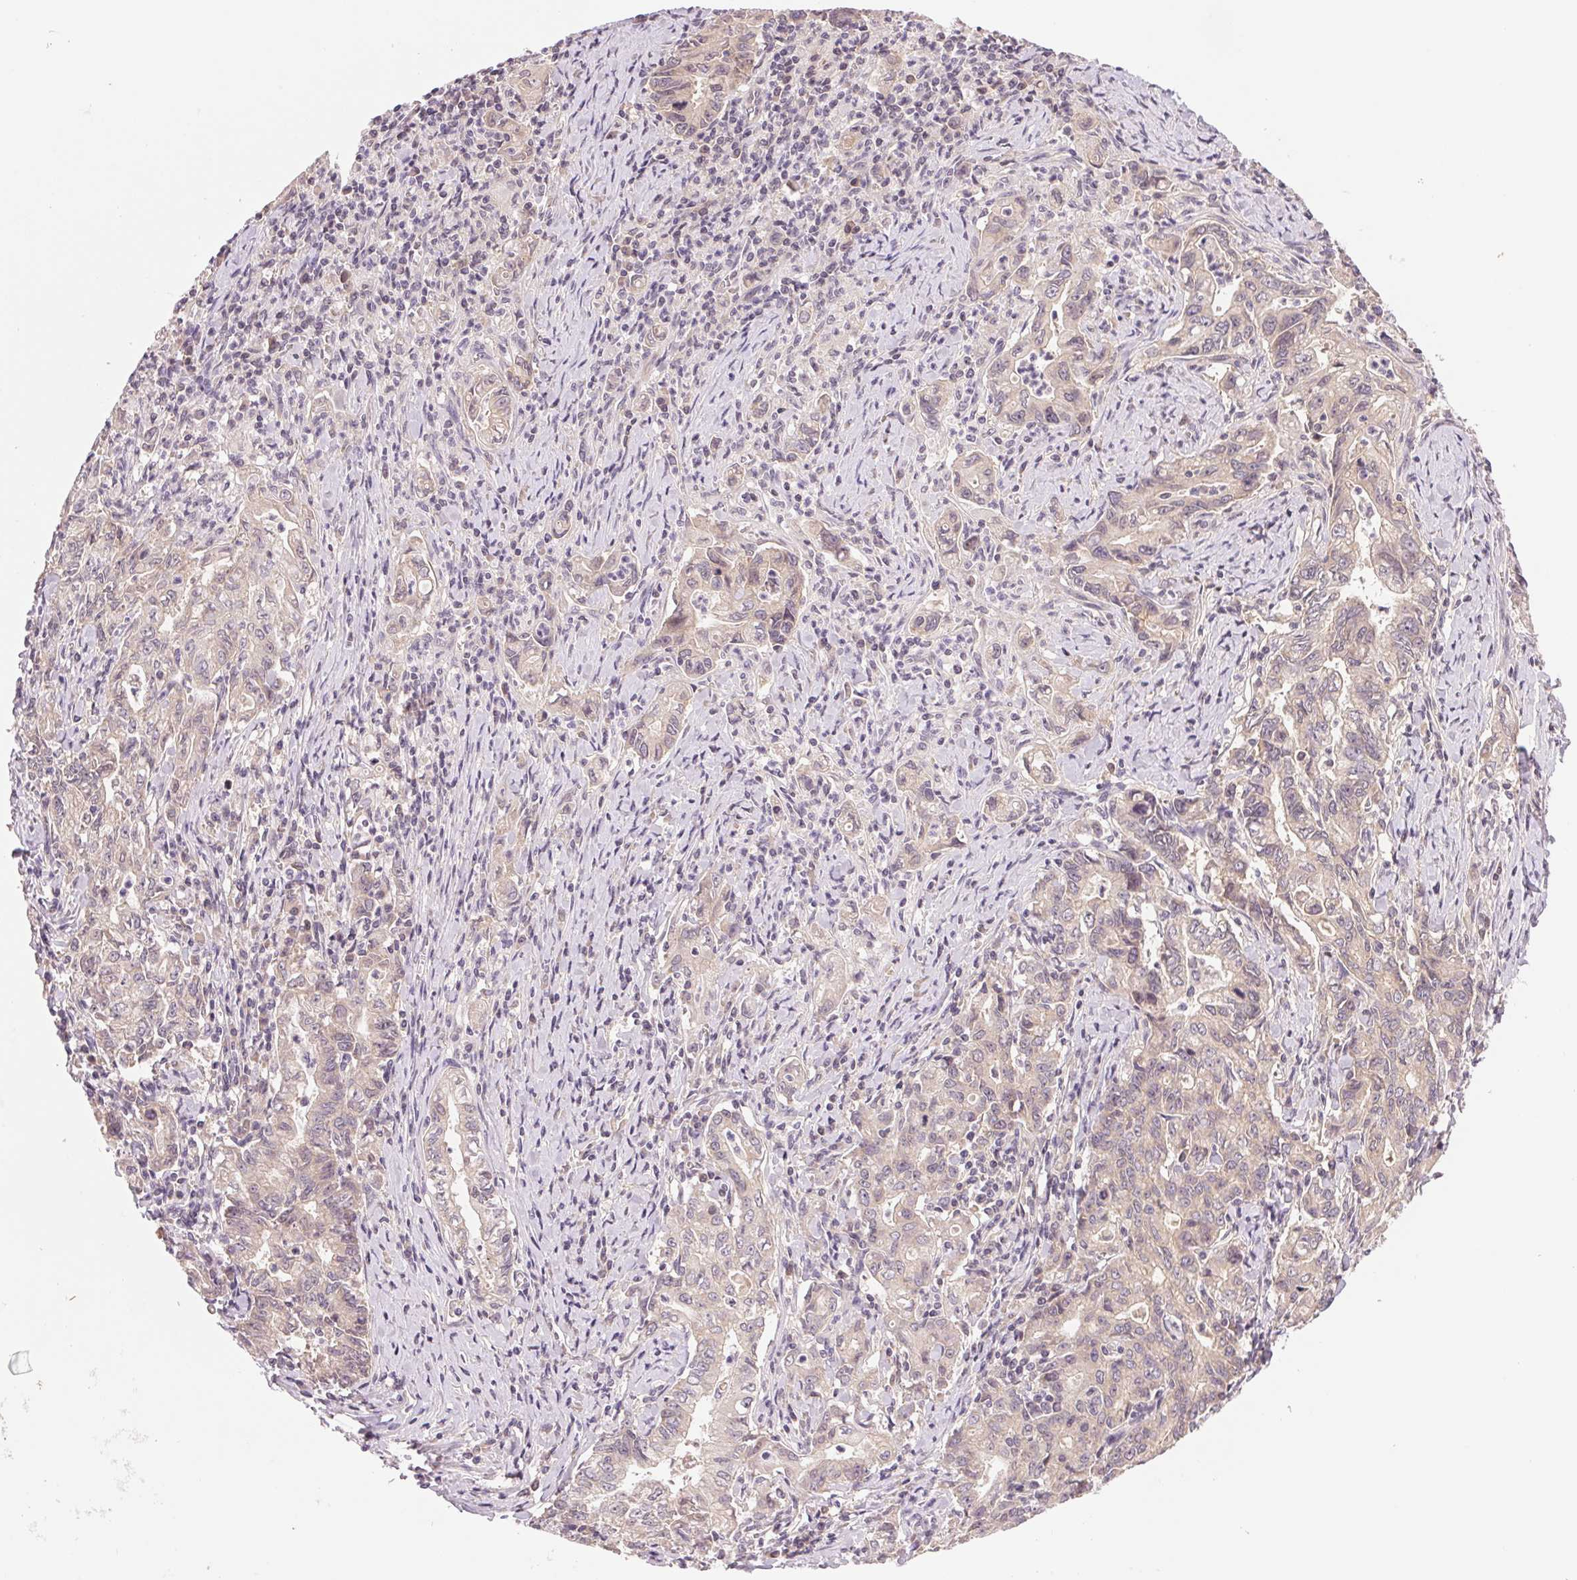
{"staining": {"intensity": "weak", "quantity": "<25%", "location": "cytoplasmic/membranous"}, "tissue": "stomach cancer", "cell_type": "Tumor cells", "image_type": "cancer", "snomed": [{"axis": "morphology", "description": "Adenocarcinoma, NOS"}, {"axis": "topography", "description": "Stomach, upper"}], "caption": "DAB immunohistochemical staining of stomach cancer demonstrates no significant staining in tumor cells.", "gene": "BNIP5", "patient": {"sex": "female", "age": 79}}